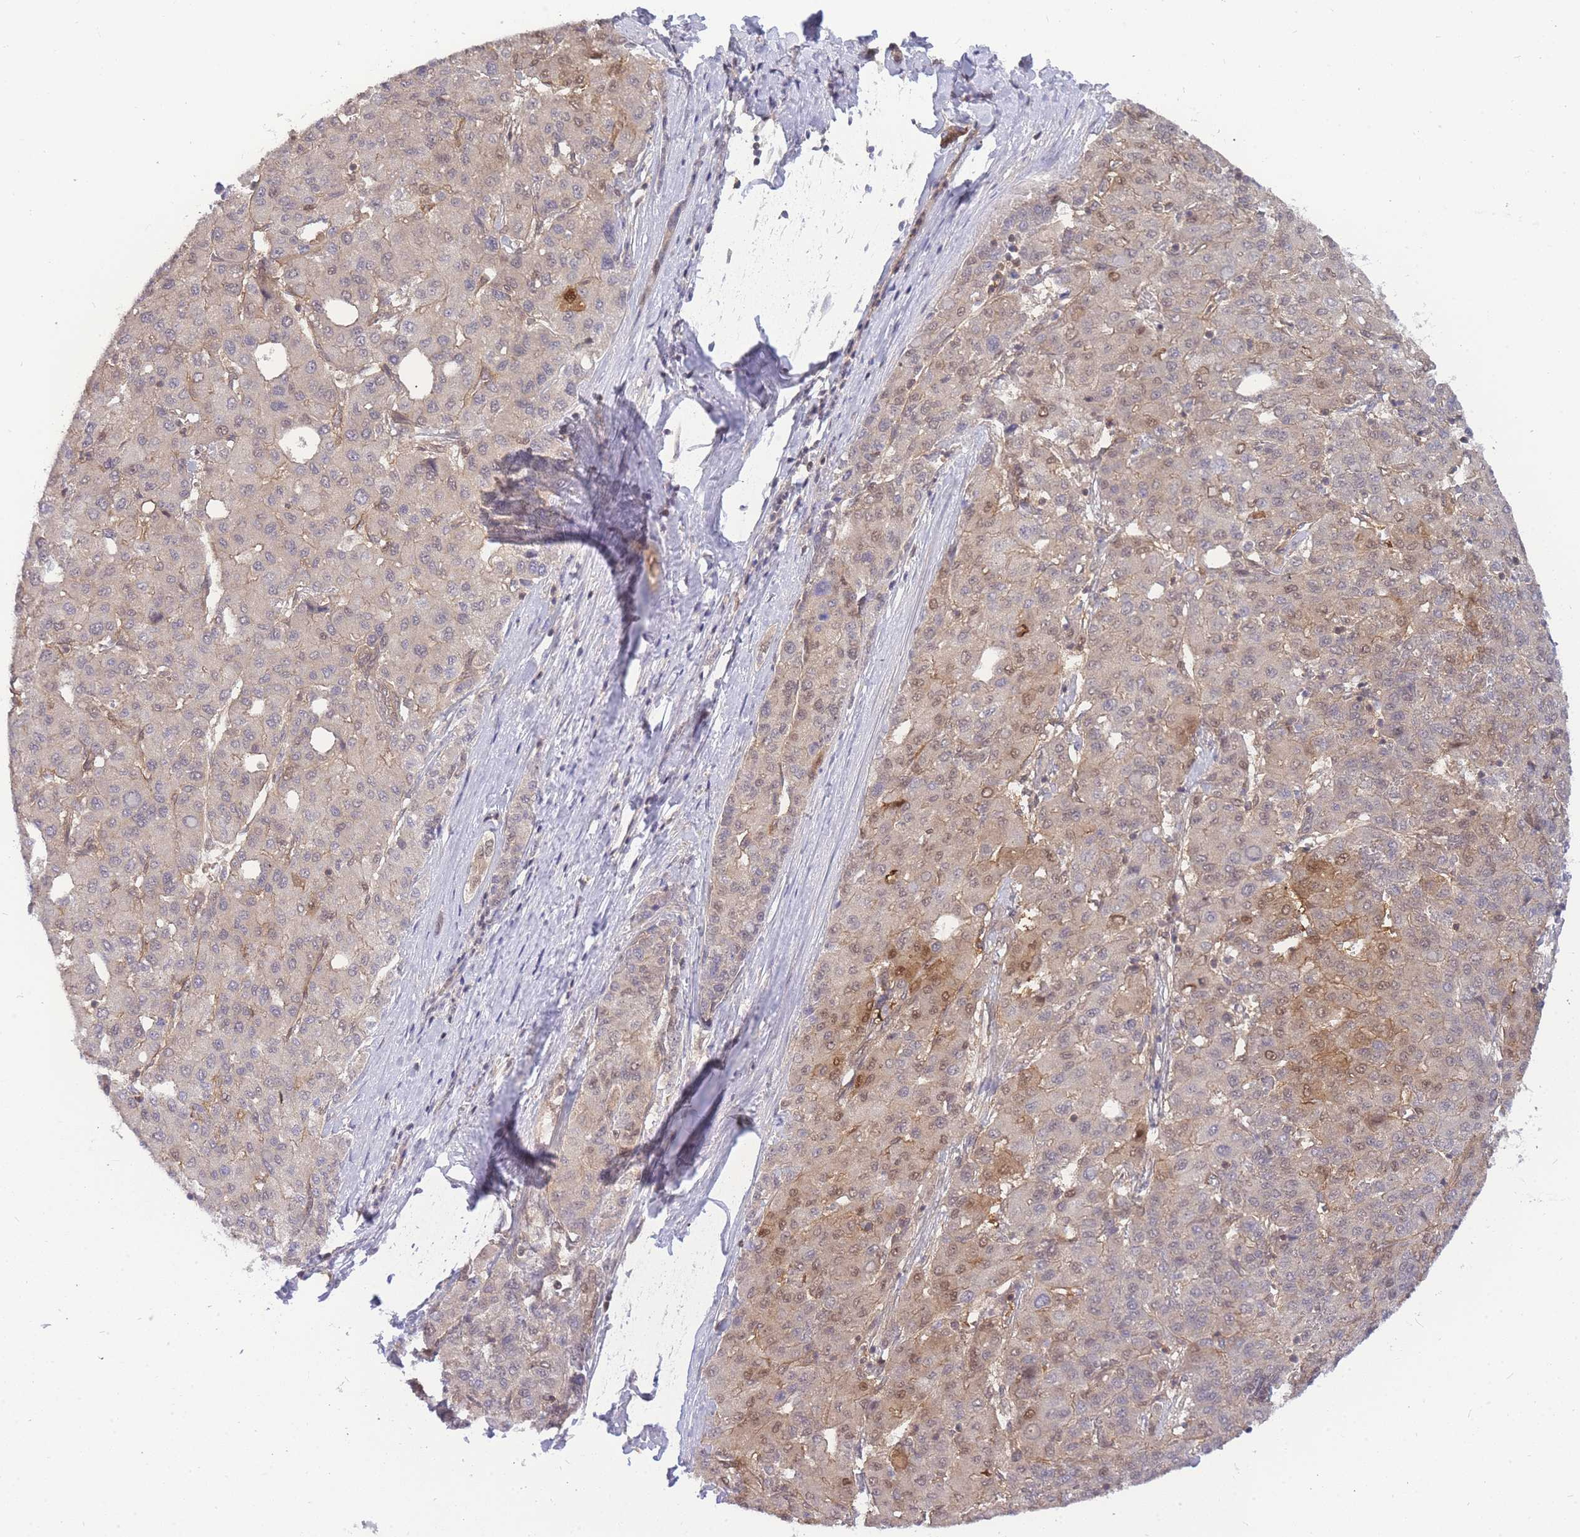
{"staining": {"intensity": "moderate", "quantity": "25%-75%", "location": "cytoplasmic/membranous,nuclear"}, "tissue": "liver cancer", "cell_type": "Tumor cells", "image_type": "cancer", "snomed": [{"axis": "morphology", "description": "Carcinoma, Hepatocellular, NOS"}, {"axis": "topography", "description": "Liver"}], "caption": "DAB (3,3'-diaminobenzidine) immunohistochemical staining of human liver cancer (hepatocellular carcinoma) reveals moderate cytoplasmic/membranous and nuclear protein expression in about 25%-75% of tumor cells.", "gene": "KIAA1191", "patient": {"sex": "male", "age": 65}}